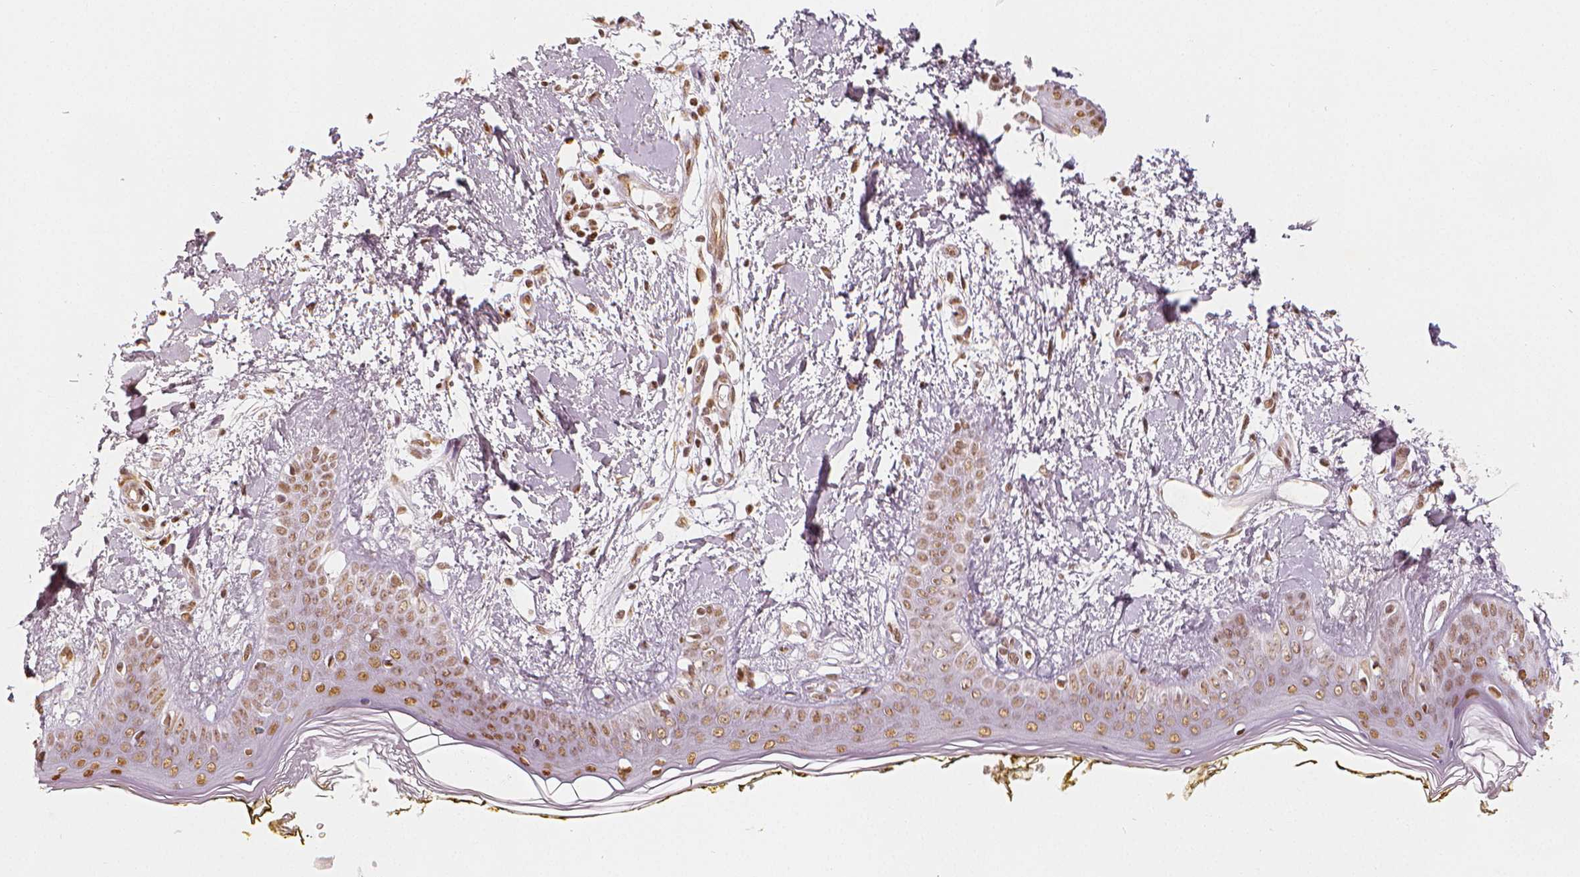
{"staining": {"intensity": "moderate", "quantity": ">75%", "location": "nuclear"}, "tissue": "skin", "cell_type": "Fibroblasts", "image_type": "normal", "snomed": [{"axis": "morphology", "description": "Normal tissue, NOS"}, {"axis": "topography", "description": "Skin"}], "caption": "An immunohistochemistry (IHC) histopathology image of unremarkable tissue is shown. Protein staining in brown labels moderate nuclear positivity in skin within fibroblasts.", "gene": "KDM5B", "patient": {"sex": "female", "age": 34}}